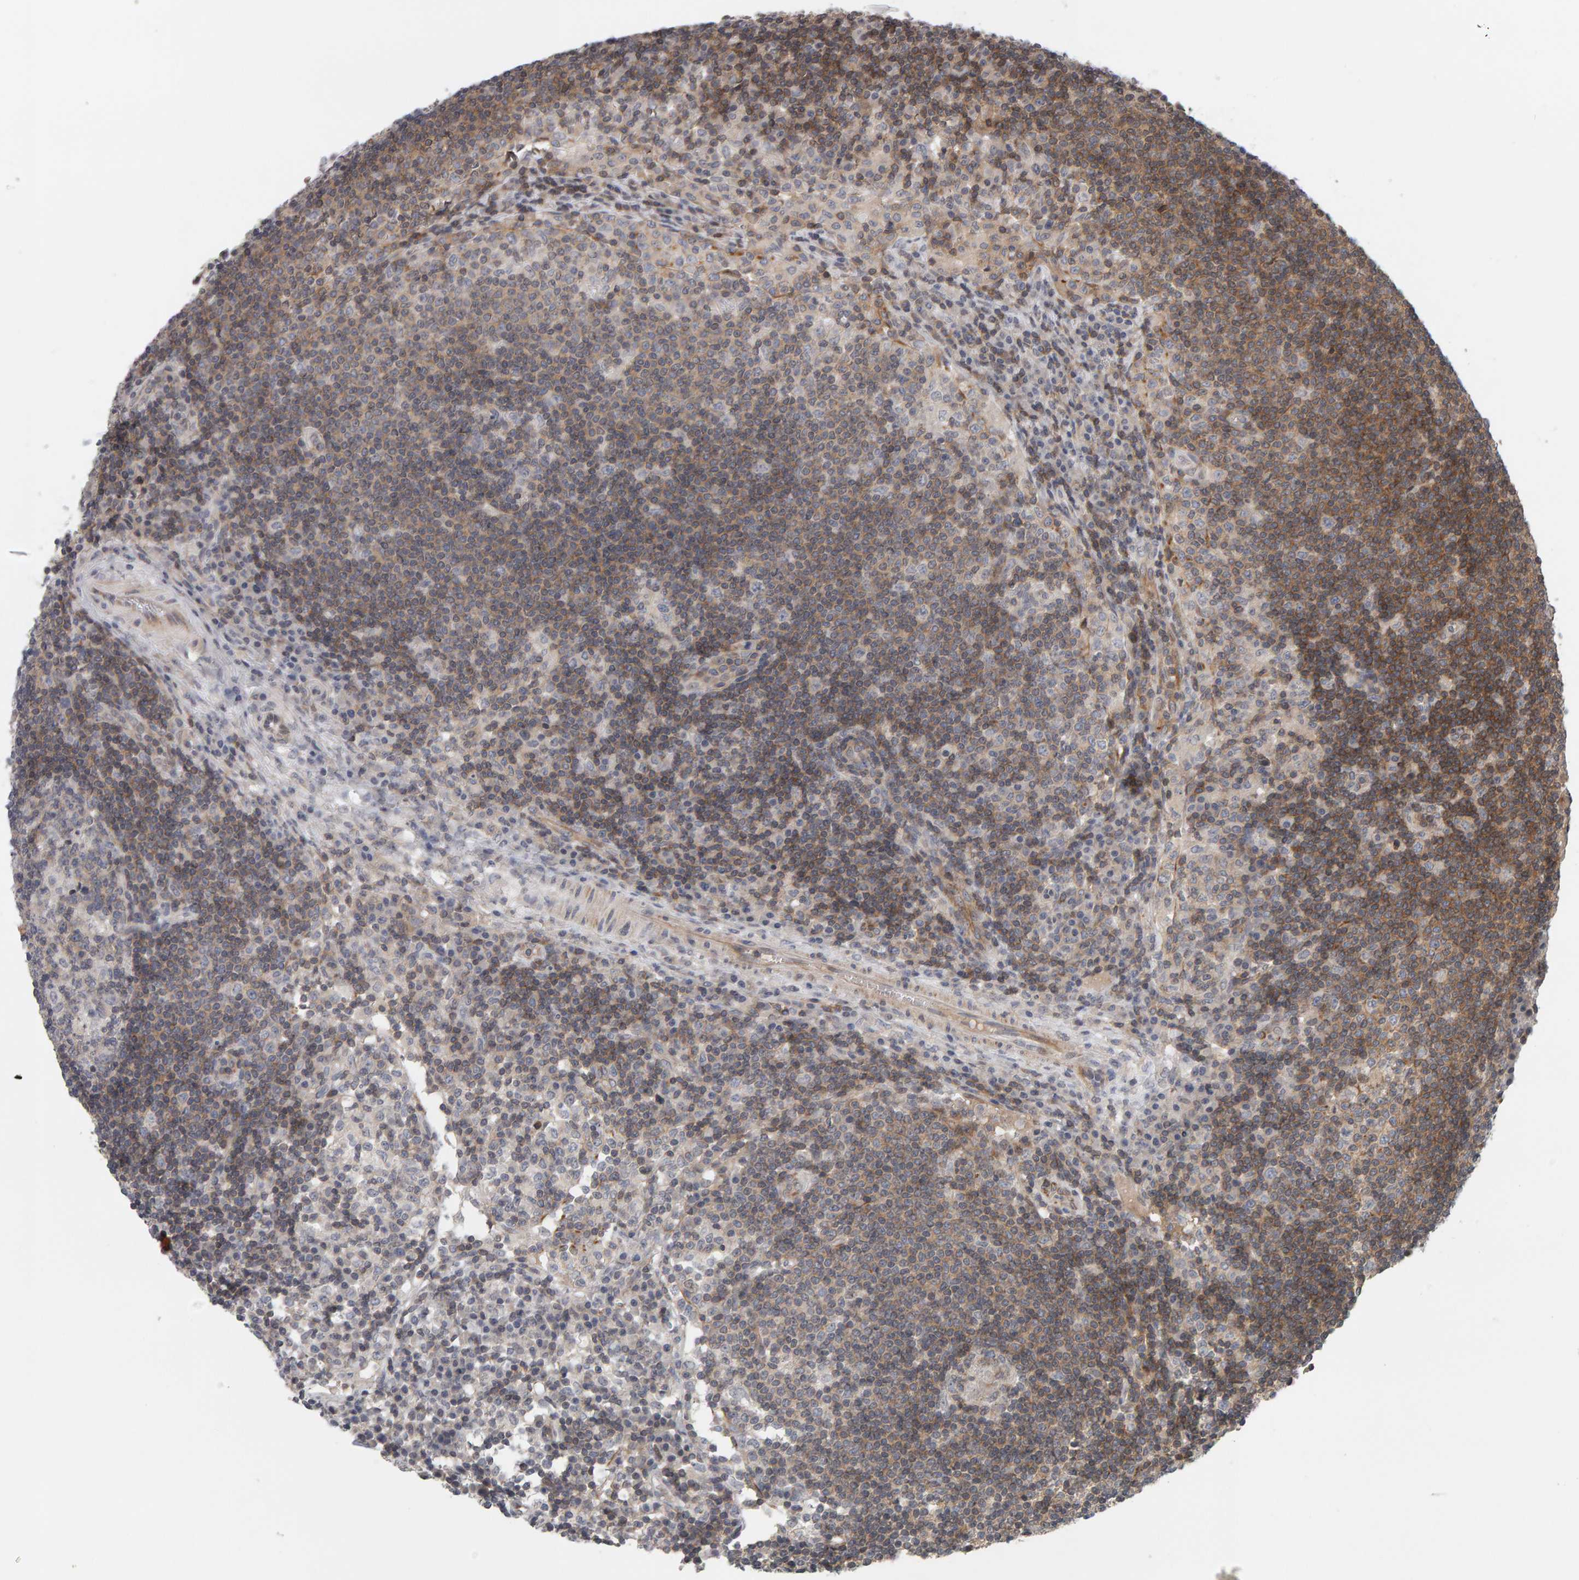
{"staining": {"intensity": "moderate", "quantity": "25%-75%", "location": "cytoplasmic/membranous"}, "tissue": "lymph node", "cell_type": "Germinal center cells", "image_type": "normal", "snomed": [{"axis": "morphology", "description": "Normal tissue, NOS"}, {"axis": "topography", "description": "Lymph node"}], "caption": "This photomicrograph reveals immunohistochemistry (IHC) staining of benign lymph node, with medium moderate cytoplasmic/membranous positivity in approximately 25%-75% of germinal center cells.", "gene": "TEFM", "patient": {"sex": "female", "age": 53}}